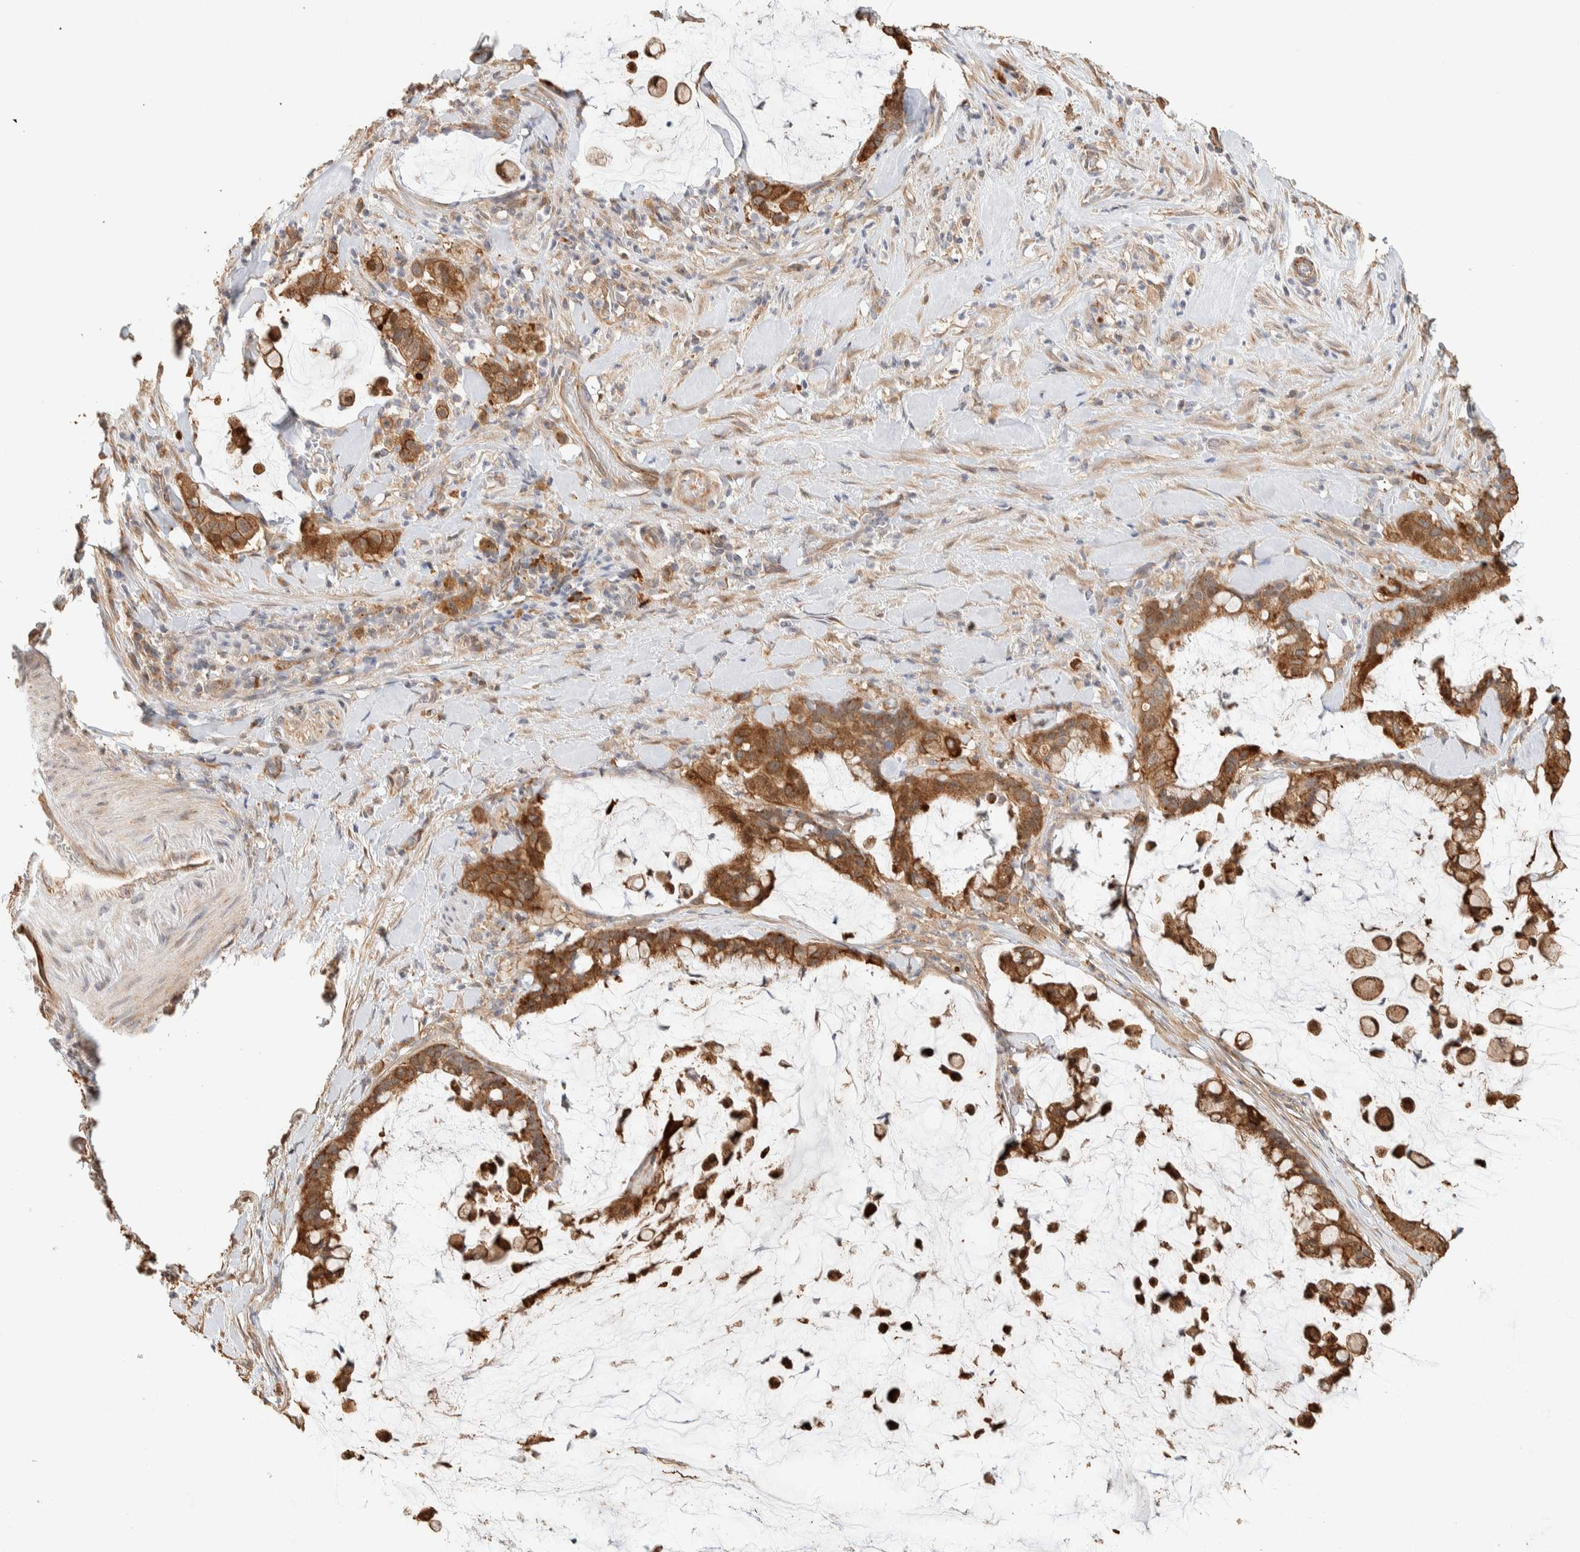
{"staining": {"intensity": "moderate", "quantity": ">75%", "location": "cytoplasmic/membranous"}, "tissue": "pancreatic cancer", "cell_type": "Tumor cells", "image_type": "cancer", "snomed": [{"axis": "morphology", "description": "Adenocarcinoma, NOS"}, {"axis": "topography", "description": "Pancreas"}], "caption": "This image exhibits immunohistochemistry (IHC) staining of human pancreatic cancer, with medium moderate cytoplasmic/membranous expression in about >75% of tumor cells.", "gene": "KIF9", "patient": {"sex": "male", "age": 41}}